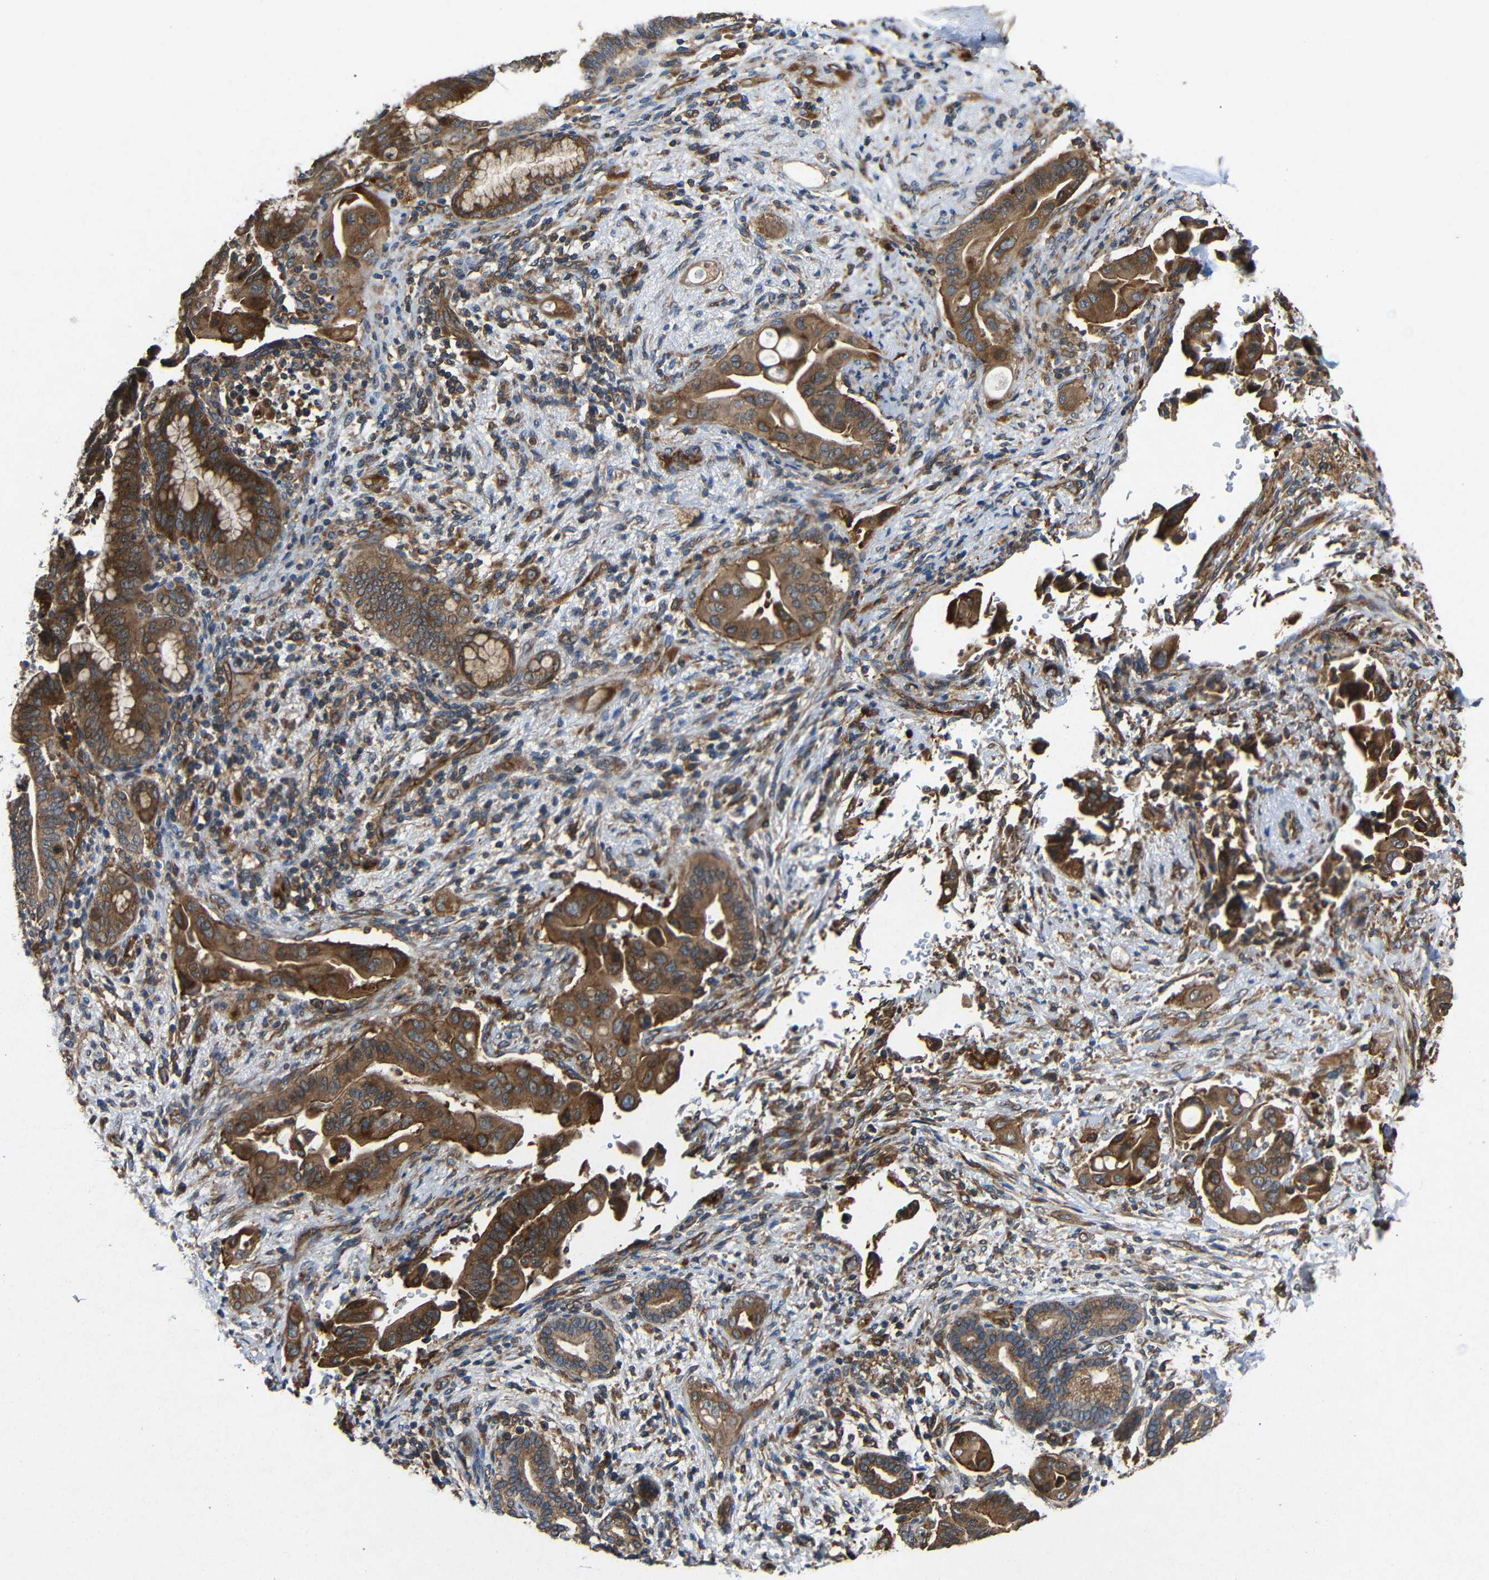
{"staining": {"intensity": "strong", "quantity": ">75%", "location": "cytoplasmic/membranous"}, "tissue": "liver cancer", "cell_type": "Tumor cells", "image_type": "cancer", "snomed": [{"axis": "morphology", "description": "Cholangiocarcinoma"}, {"axis": "topography", "description": "Liver"}], "caption": "Immunohistochemical staining of human liver cancer displays strong cytoplasmic/membranous protein positivity in about >75% of tumor cells.", "gene": "EIF2S1", "patient": {"sex": "female", "age": 61}}